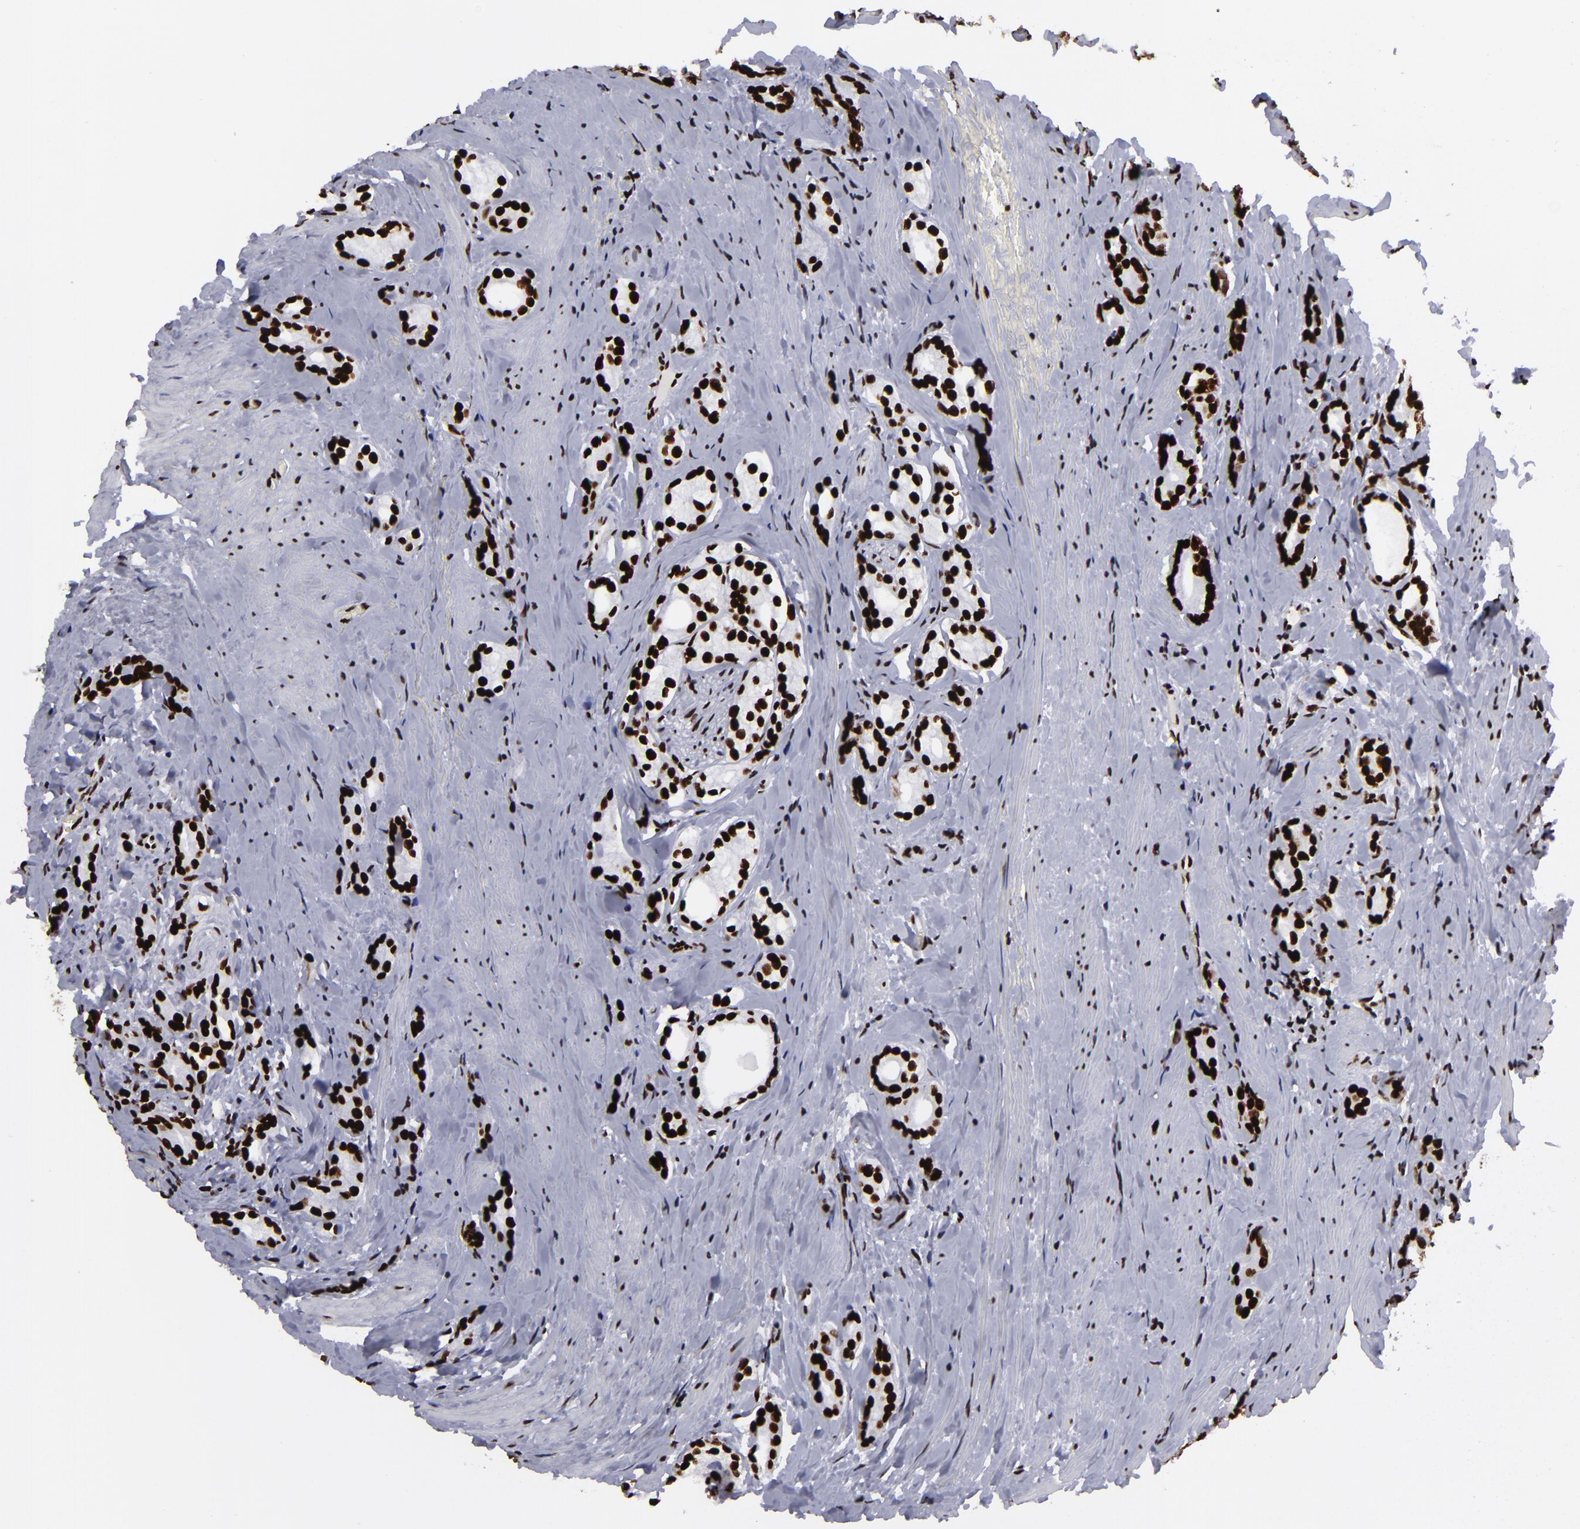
{"staining": {"intensity": "strong", "quantity": ">75%", "location": "nuclear"}, "tissue": "prostate cancer", "cell_type": "Tumor cells", "image_type": "cancer", "snomed": [{"axis": "morphology", "description": "Adenocarcinoma, Medium grade"}, {"axis": "topography", "description": "Prostate"}], "caption": "Immunohistochemistry (IHC) (DAB) staining of human prostate medium-grade adenocarcinoma reveals strong nuclear protein staining in approximately >75% of tumor cells. Using DAB (brown) and hematoxylin (blue) stains, captured at high magnification using brightfield microscopy.", "gene": "SAFB", "patient": {"sex": "male", "age": 59}}